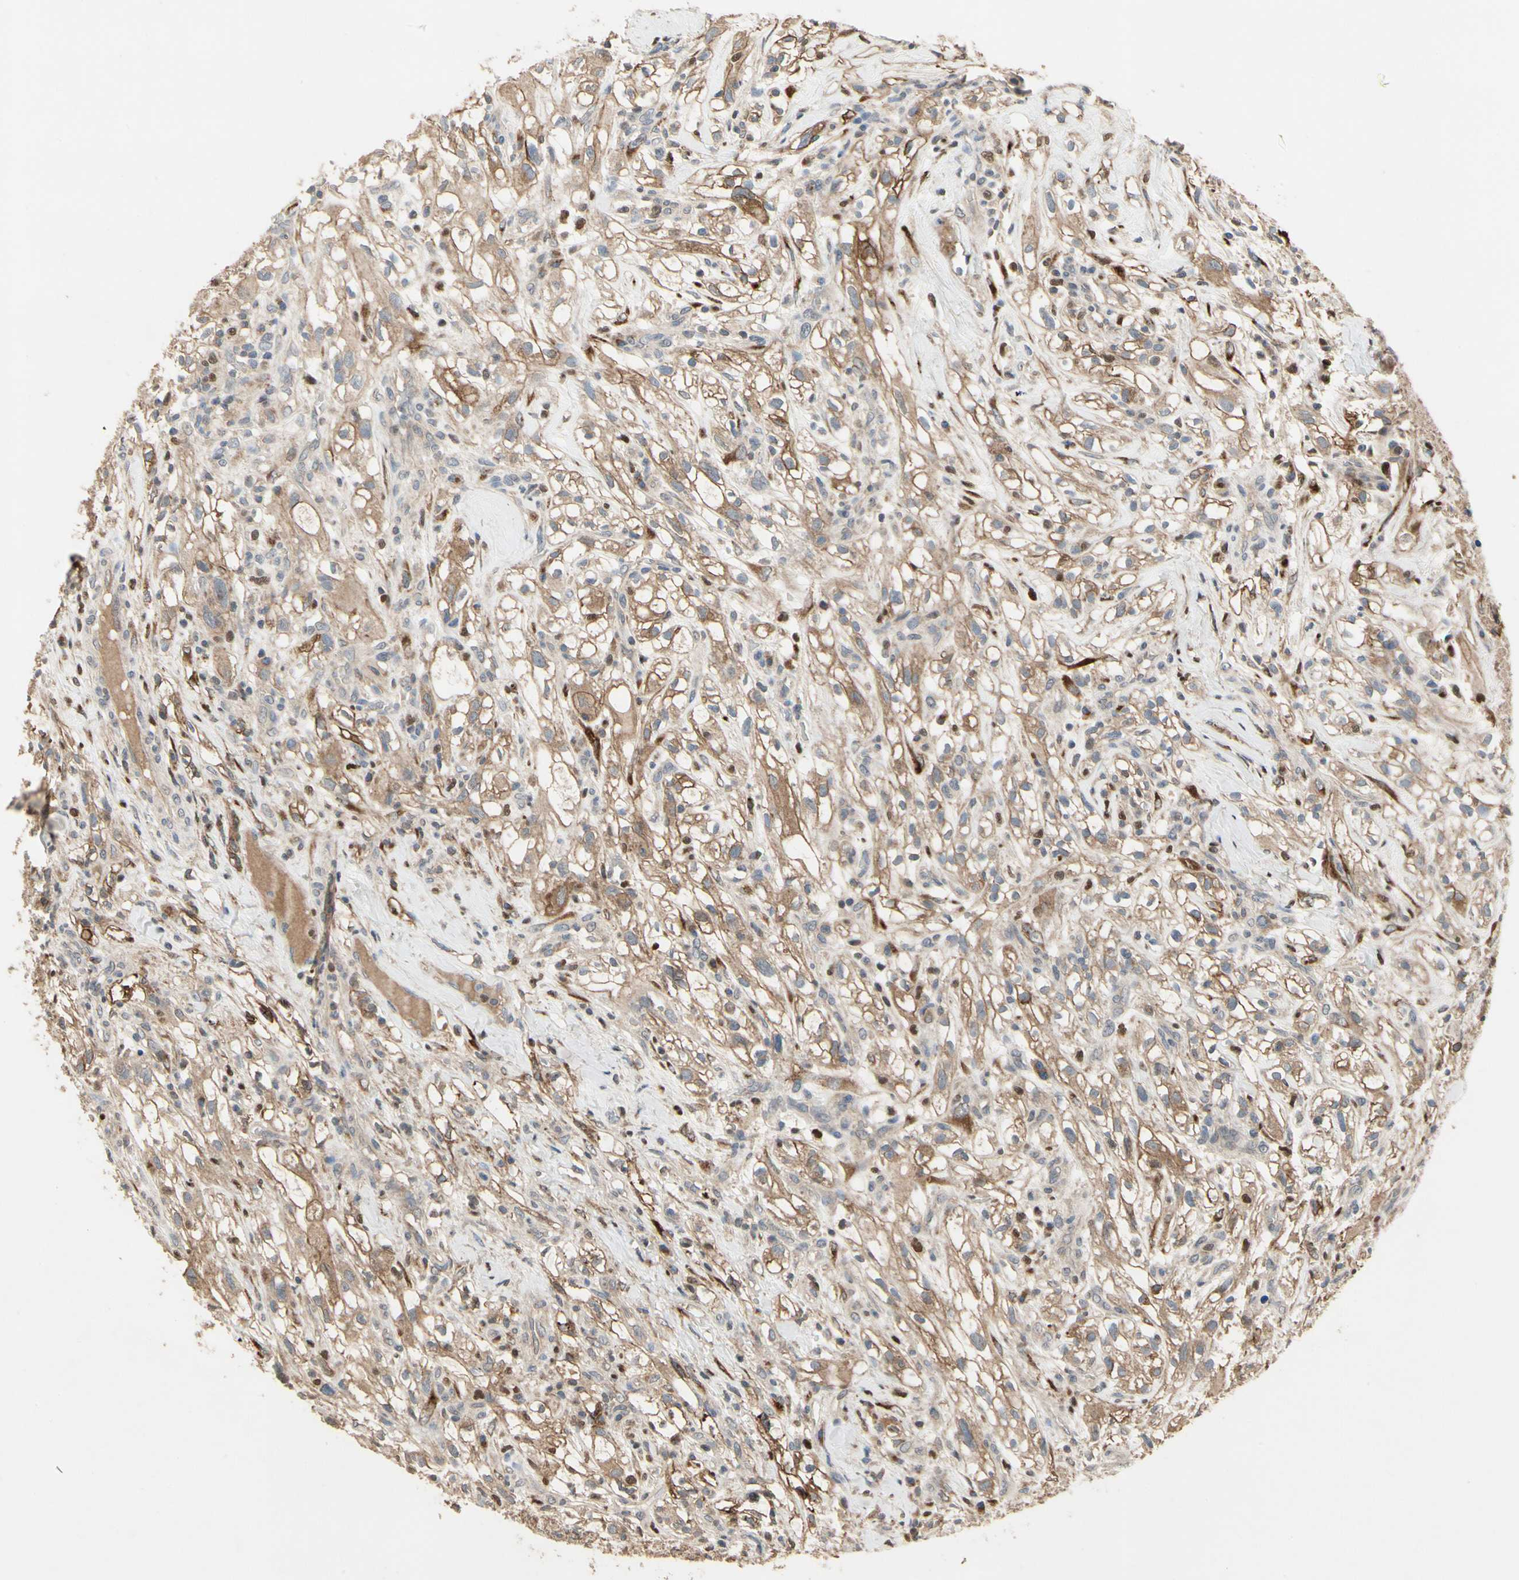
{"staining": {"intensity": "weak", "quantity": ">75%", "location": "cytoplasmic/membranous"}, "tissue": "renal cancer", "cell_type": "Tumor cells", "image_type": "cancer", "snomed": [{"axis": "morphology", "description": "Adenocarcinoma, NOS"}, {"axis": "topography", "description": "Kidney"}], "caption": "Protein staining reveals weak cytoplasmic/membranous expression in approximately >75% of tumor cells in renal cancer (adenocarcinoma).", "gene": "CGREF1", "patient": {"sex": "female", "age": 60}}